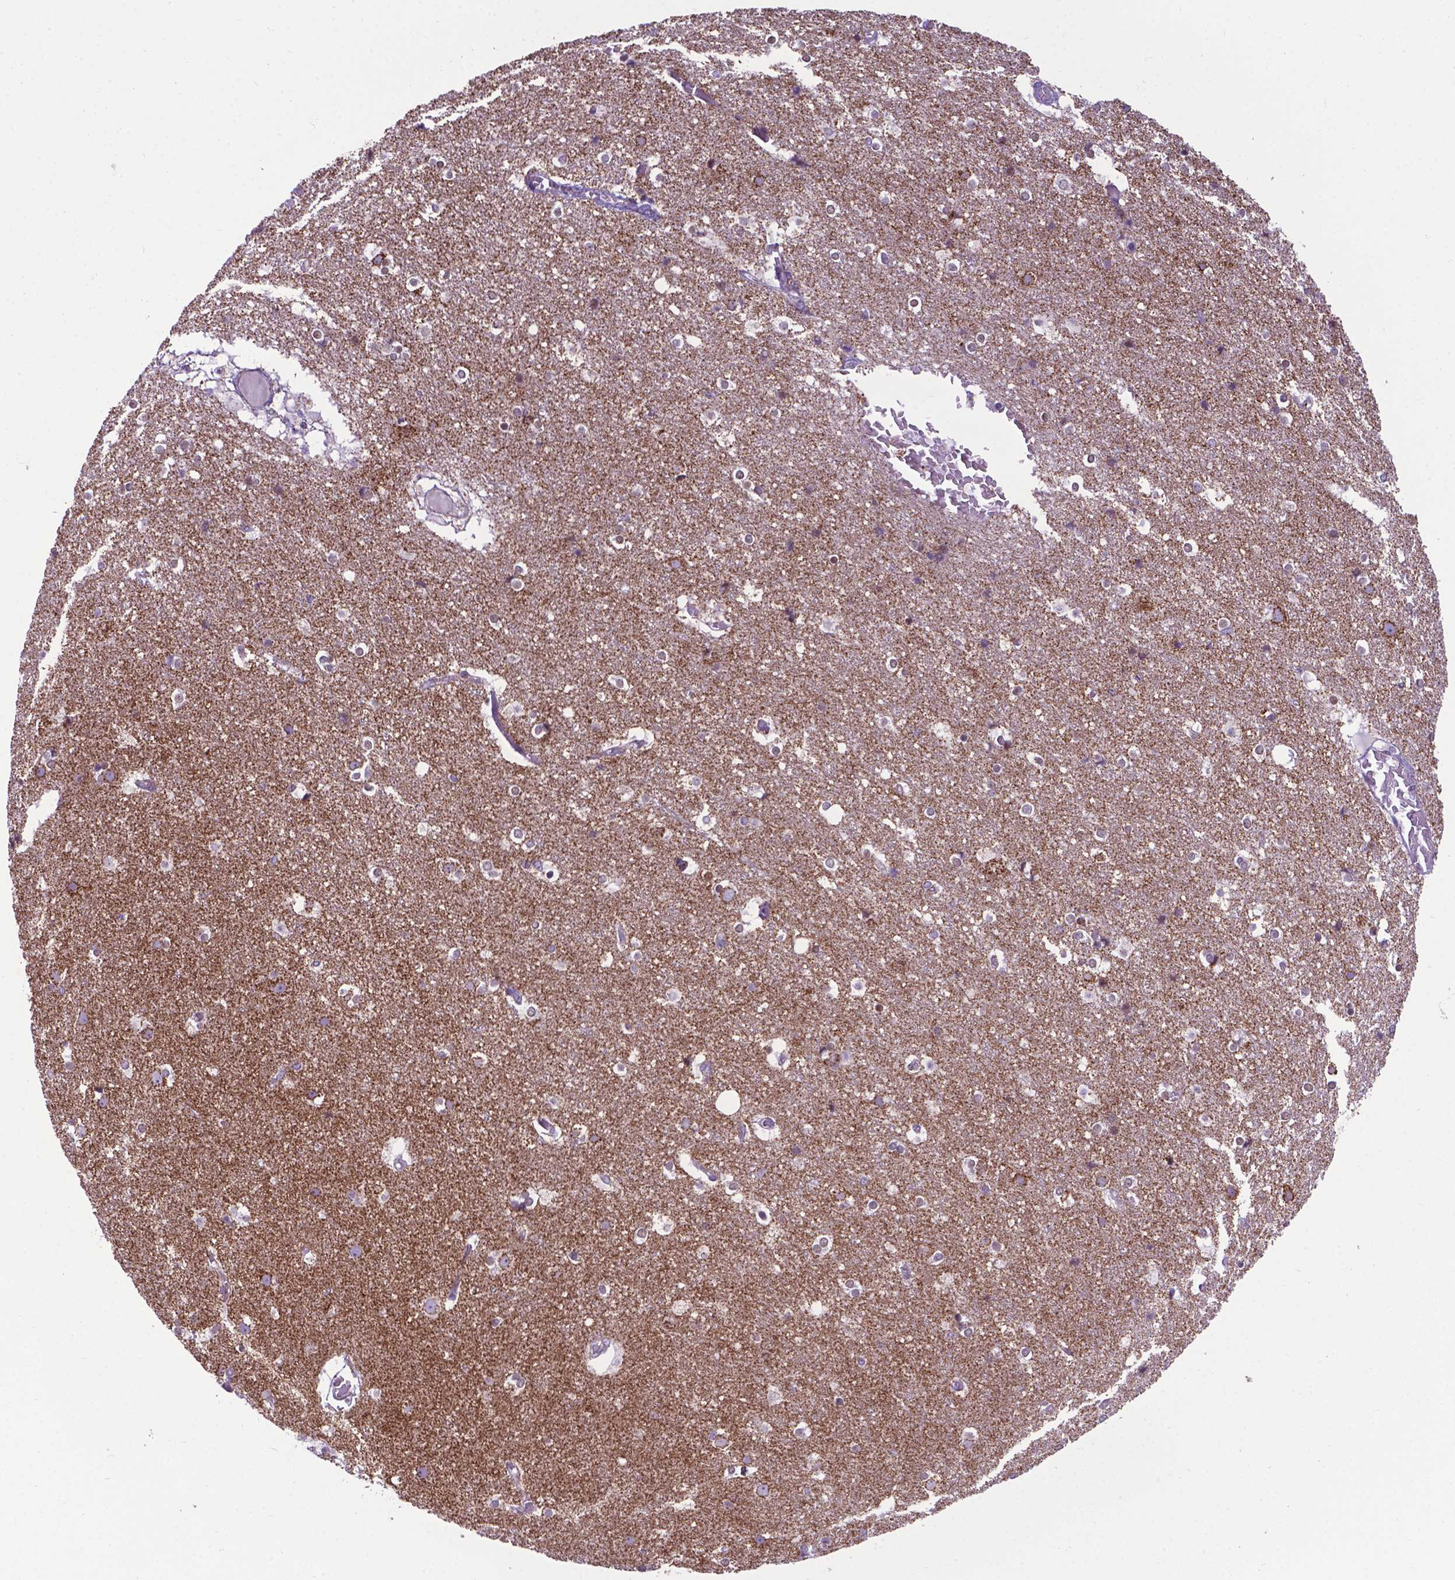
{"staining": {"intensity": "negative", "quantity": "none", "location": "none"}, "tissue": "cerebral cortex", "cell_type": "Endothelial cells", "image_type": "normal", "snomed": [{"axis": "morphology", "description": "Normal tissue, NOS"}, {"axis": "topography", "description": "Cerebral cortex"}], "caption": "High power microscopy histopathology image of an IHC image of normal cerebral cortex, revealing no significant positivity in endothelial cells.", "gene": "POU3F3", "patient": {"sex": "female", "age": 52}}